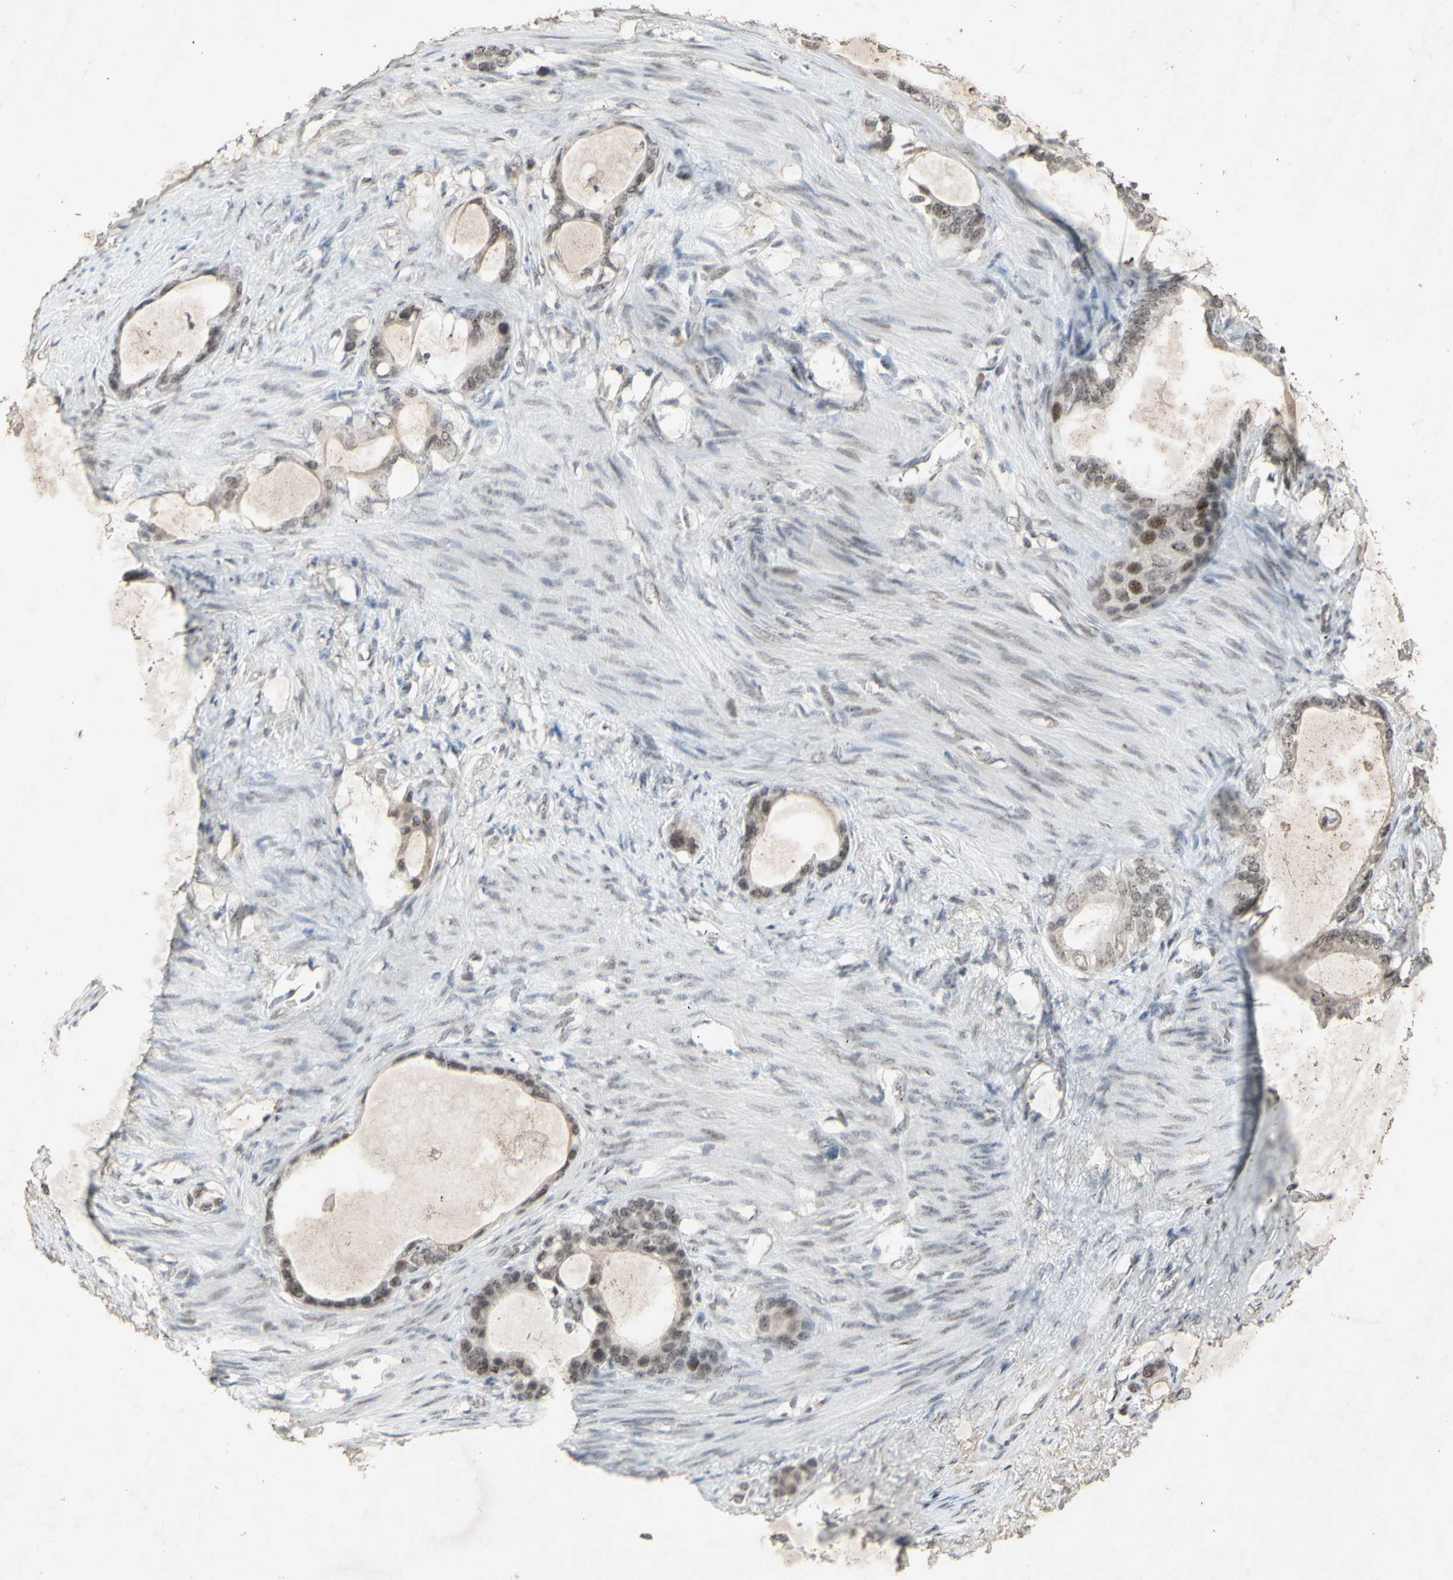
{"staining": {"intensity": "moderate", "quantity": ">75%", "location": "cytoplasmic/membranous,nuclear"}, "tissue": "stomach cancer", "cell_type": "Tumor cells", "image_type": "cancer", "snomed": [{"axis": "morphology", "description": "Adenocarcinoma, NOS"}, {"axis": "topography", "description": "Stomach"}], "caption": "Moderate cytoplasmic/membranous and nuclear expression for a protein is appreciated in approximately >75% of tumor cells of stomach cancer using immunohistochemistry (IHC).", "gene": "CENPB", "patient": {"sex": "female", "age": 75}}